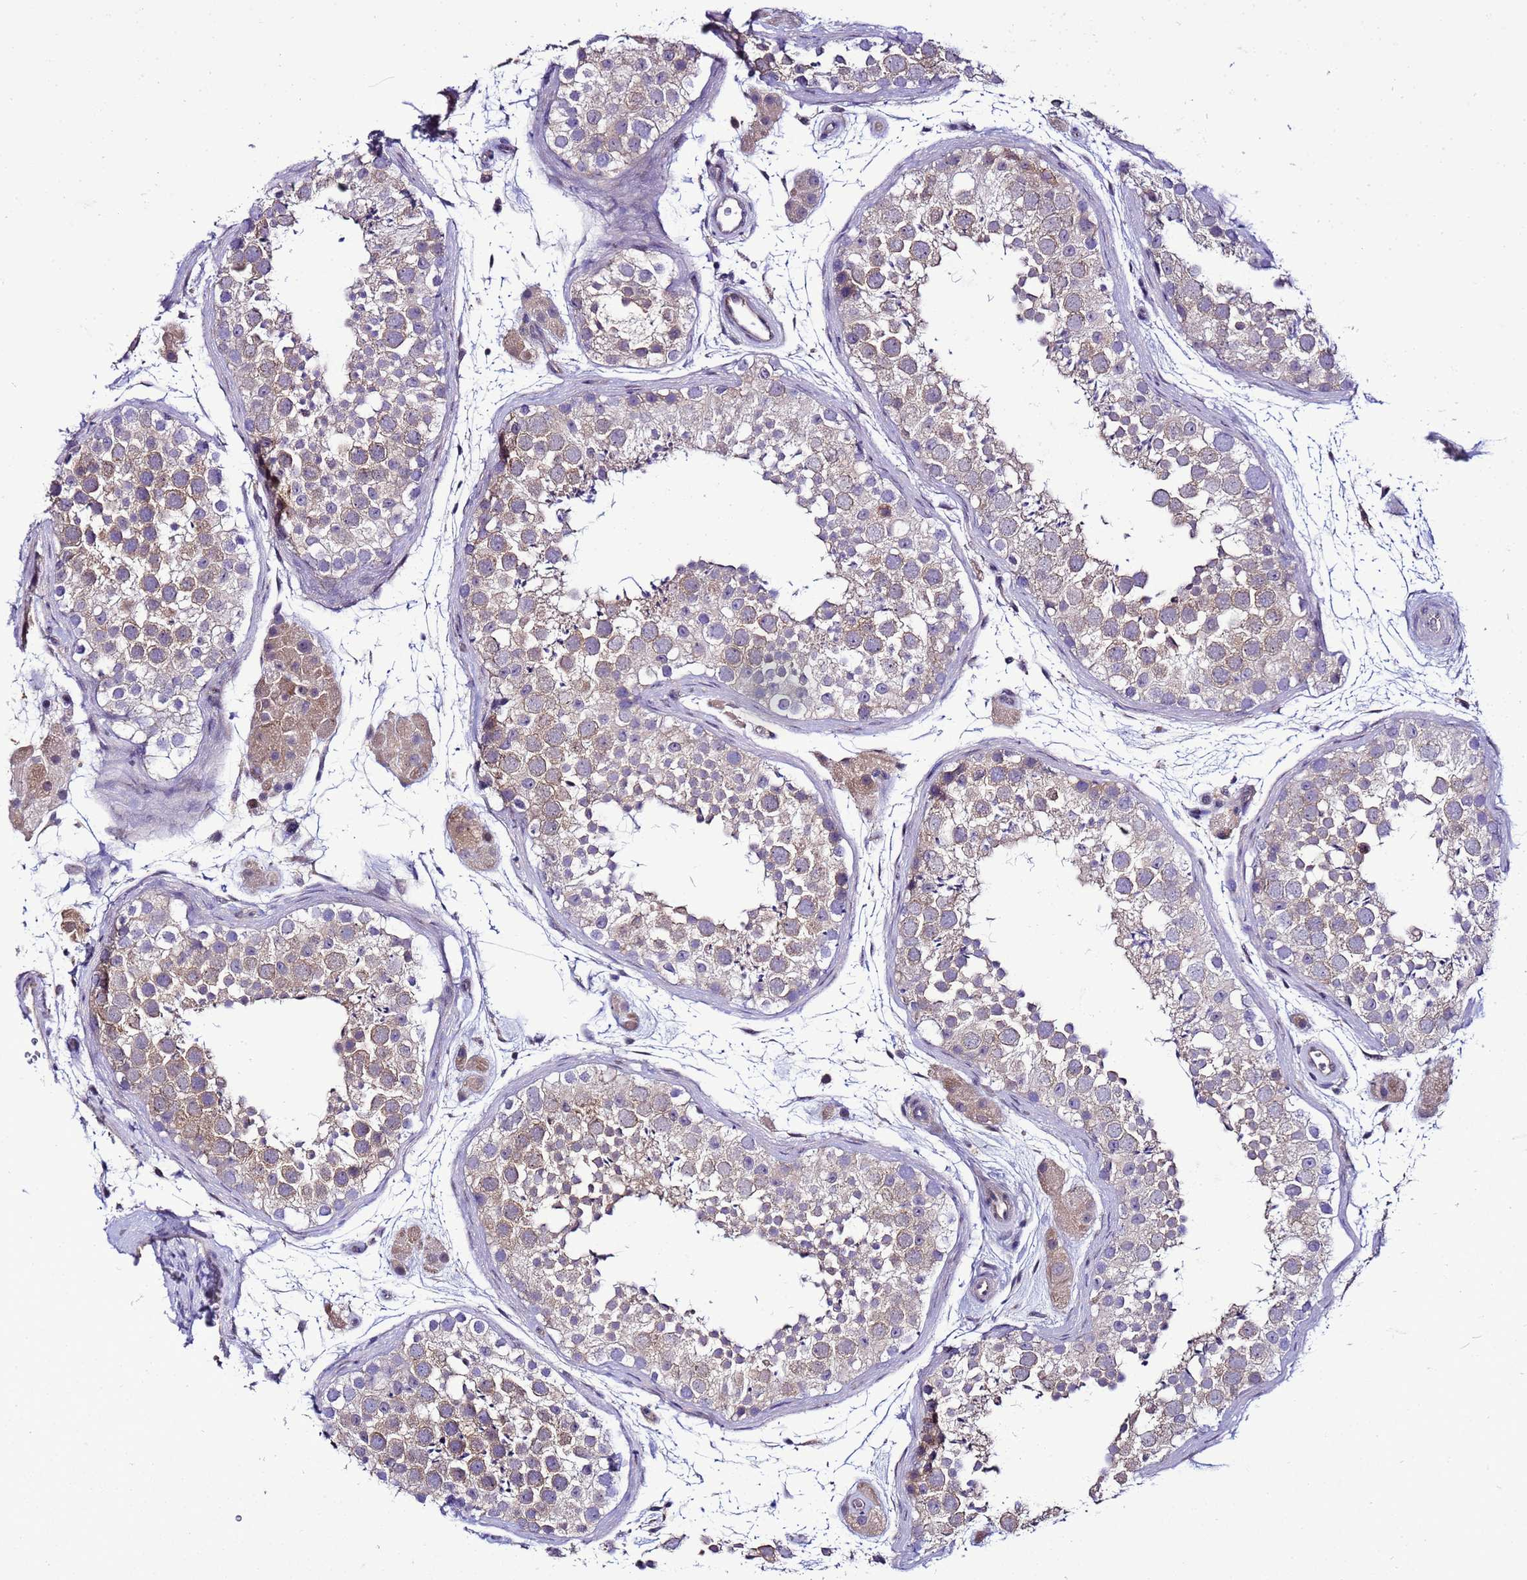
{"staining": {"intensity": "weak", "quantity": "25%-75%", "location": "cytoplasmic/membranous"}, "tissue": "testis", "cell_type": "Cells in seminiferous ducts", "image_type": "normal", "snomed": [{"axis": "morphology", "description": "Normal tissue, NOS"}, {"axis": "topography", "description": "Testis"}], "caption": "Benign testis was stained to show a protein in brown. There is low levels of weak cytoplasmic/membranous staining in approximately 25%-75% of cells in seminiferous ducts. (IHC, brightfield microscopy, high magnification).", "gene": "DDI2", "patient": {"sex": "male", "age": 41}}